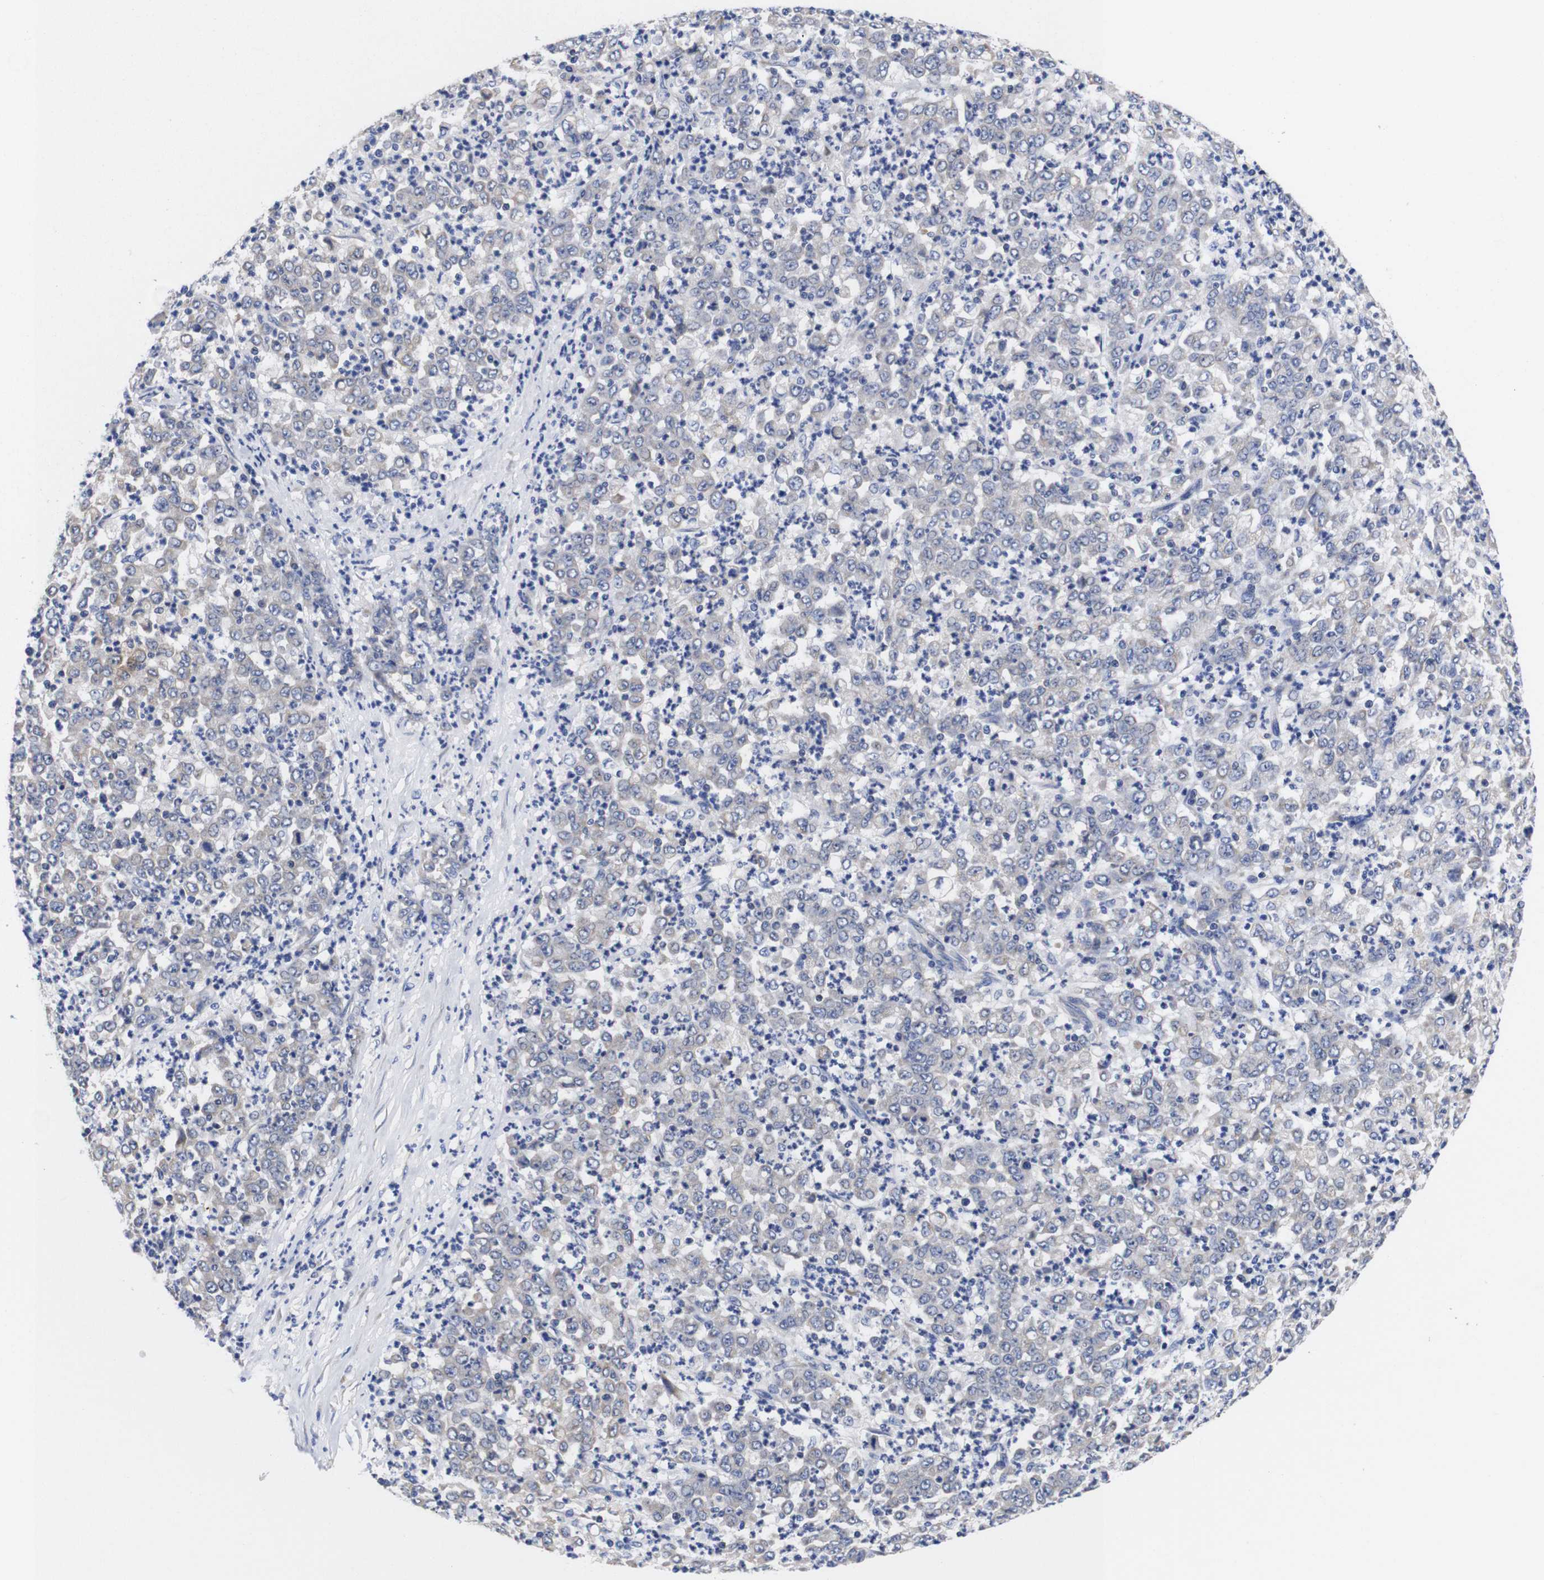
{"staining": {"intensity": "negative", "quantity": "none", "location": "none"}, "tissue": "stomach cancer", "cell_type": "Tumor cells", "image_type": "cancer", "snomed": [{"axis": "morphology", "description": "Adenocarcinoma, NOS"}, {"axis": "topography", "description": "Stomach, lower"}], "caption": "DAB immunohistochemical staining of human stomach cancer displays no significant expression in tumor cells.", "gene": "OPN3", "patient": {"sex": "female", "age": 71}}